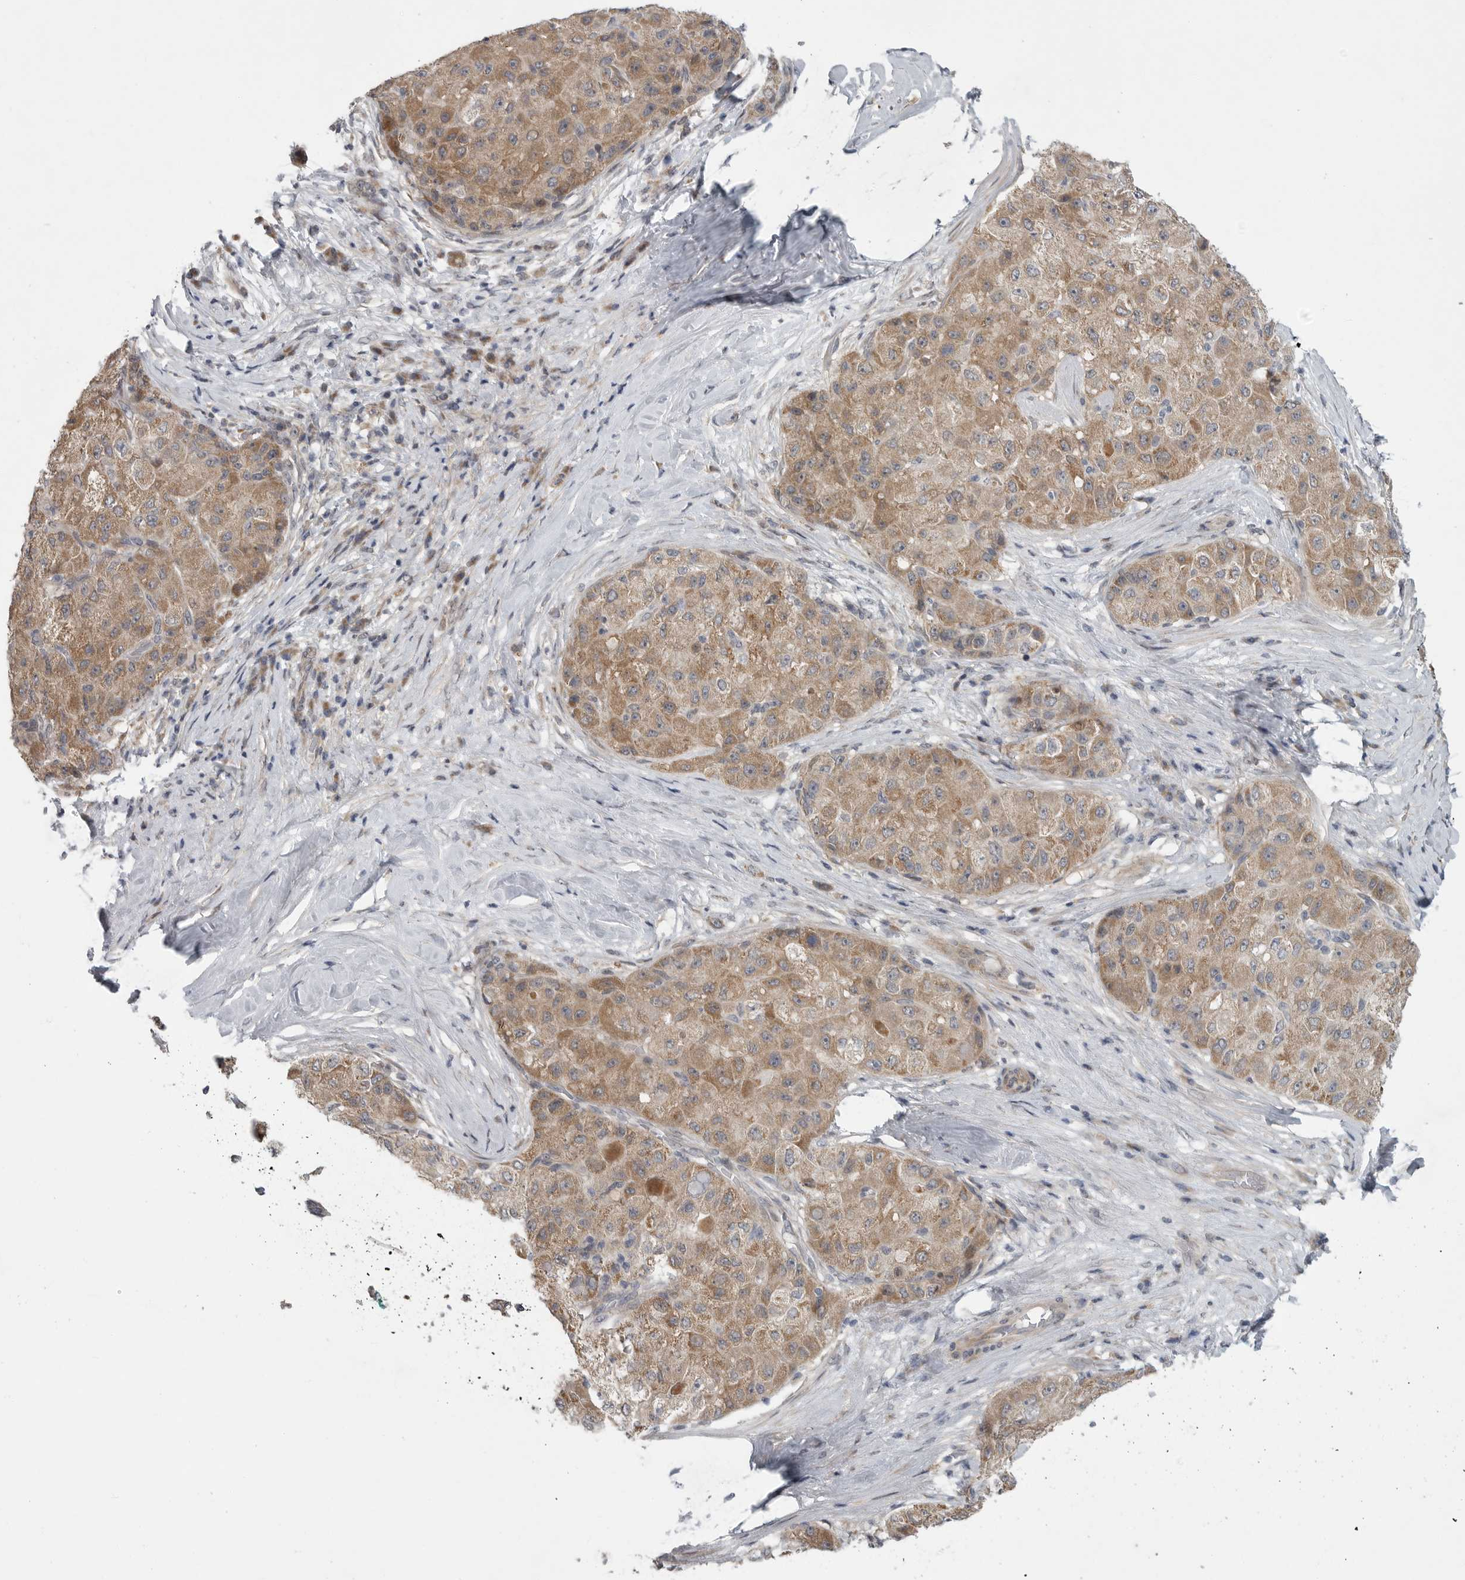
{"staining": {"intensity": "moderate", "quantity": ">75%", "location": "cytoplasmic/membranous"}, "tissue": "liver cancer", "cell_type": "Tumor cells", "image_type": "cancer", "snomed": [{"axis": "morphology", "description": "Carcinoma, Hepatocellular, NOS"}, {"axis": "topography", "description": "Liver"}], "caption": "There is medium levels of moderate cytoplasmic/membranous staining in tumor cells of hepatocellular carcinoma (liver), as demonstrated by immunohistochemical staining (brown color).", "gene": "FBXO43", "patient": {"sex": "male", "age": 80}}